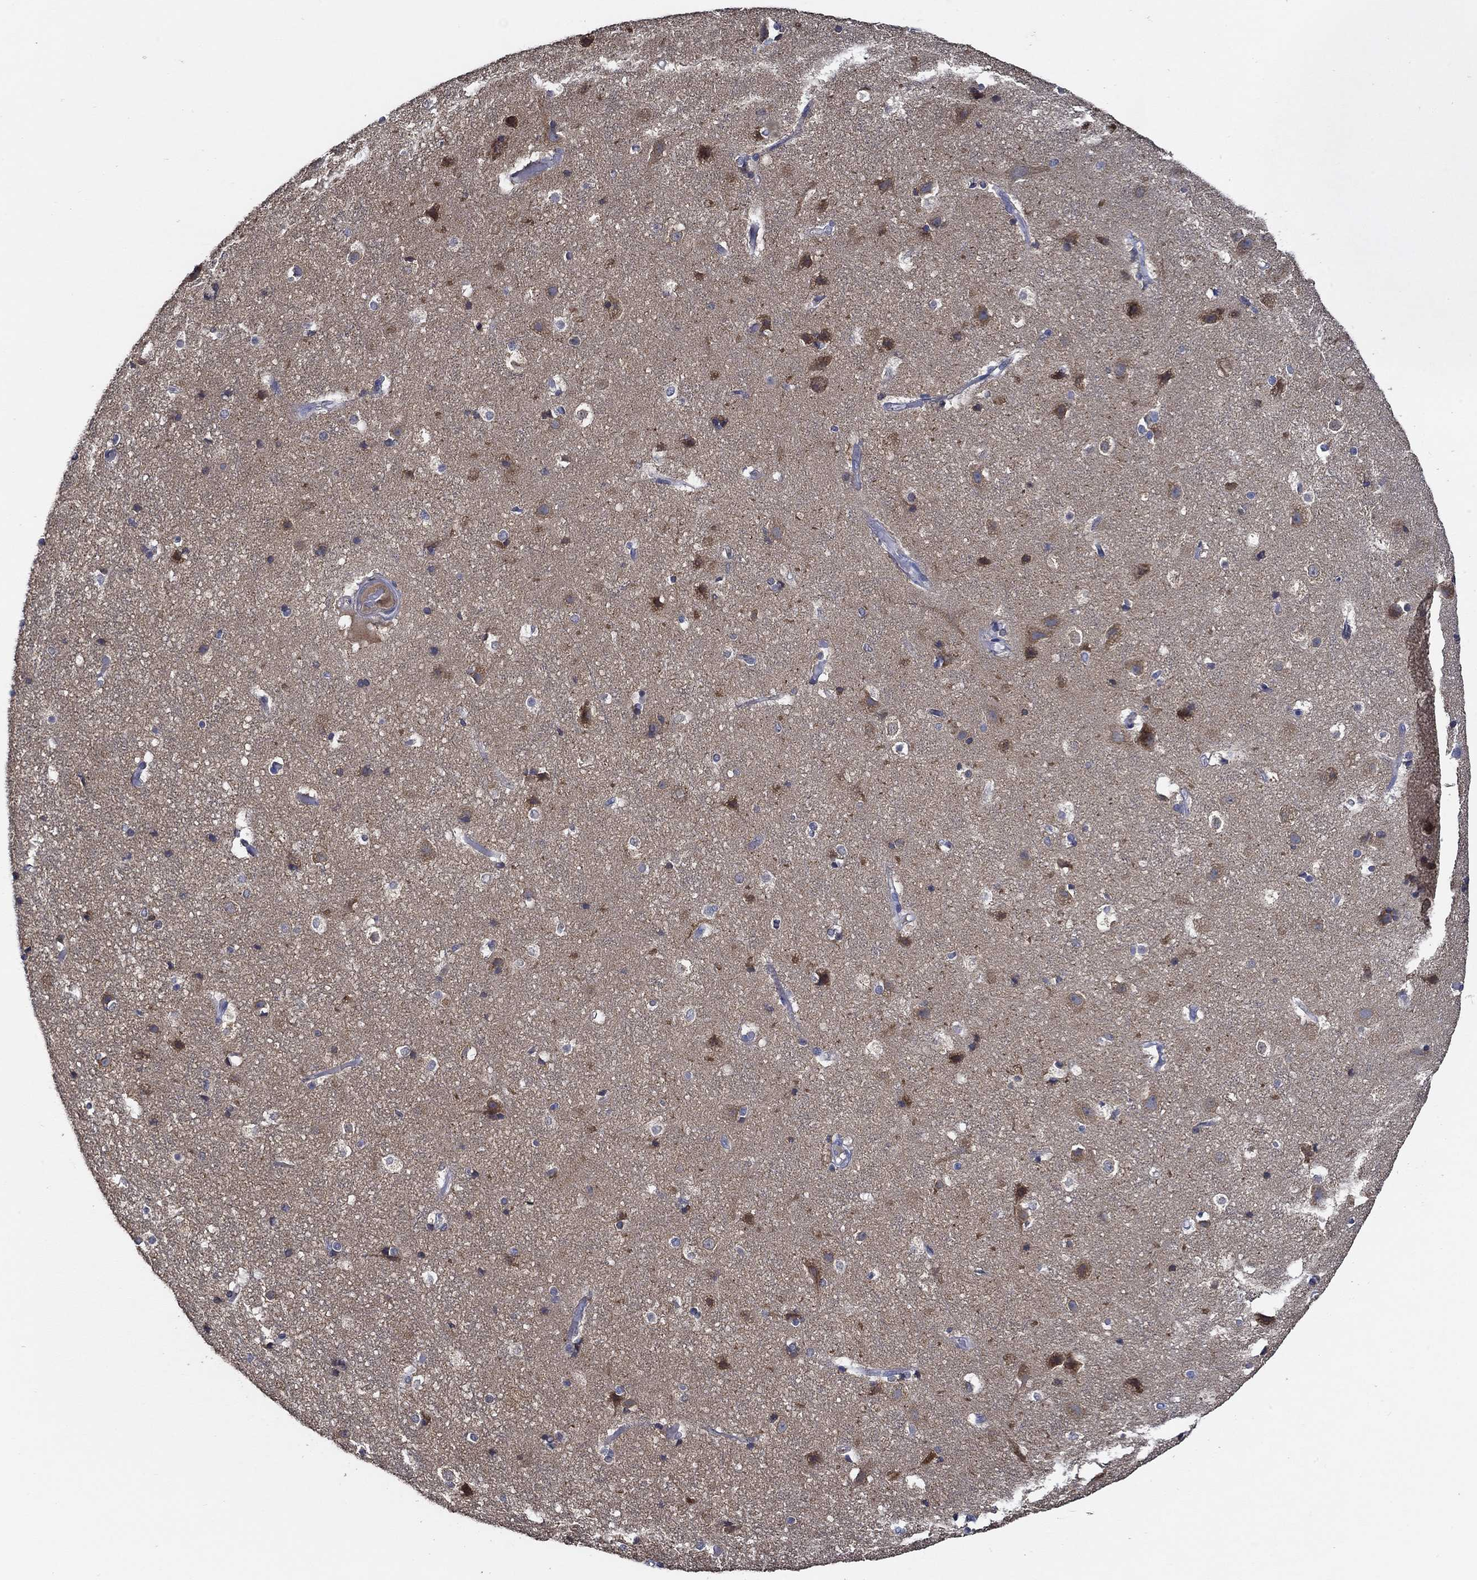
{"staining": {"intensity": "negative", "quantity": "none", "location": "none"}, "tissue": "cerebral cortex", "cell_type": "Endothelial cells", "image_type": "normal", "snomed": [{"axis": "morphology", "description": "Normal tissue, NOS"}, {"axis": "topography", "description": "Cerebral cortex"}], "caption": "IHC micrograph of normal cerebral cortex stained for a protein (brown), which shows no expression in endothelial cells. (DAB immunohistochemistry (IHC), high magnification).", "gene": "DOCK3", "patient": {"sex": "female", "age": 52}}